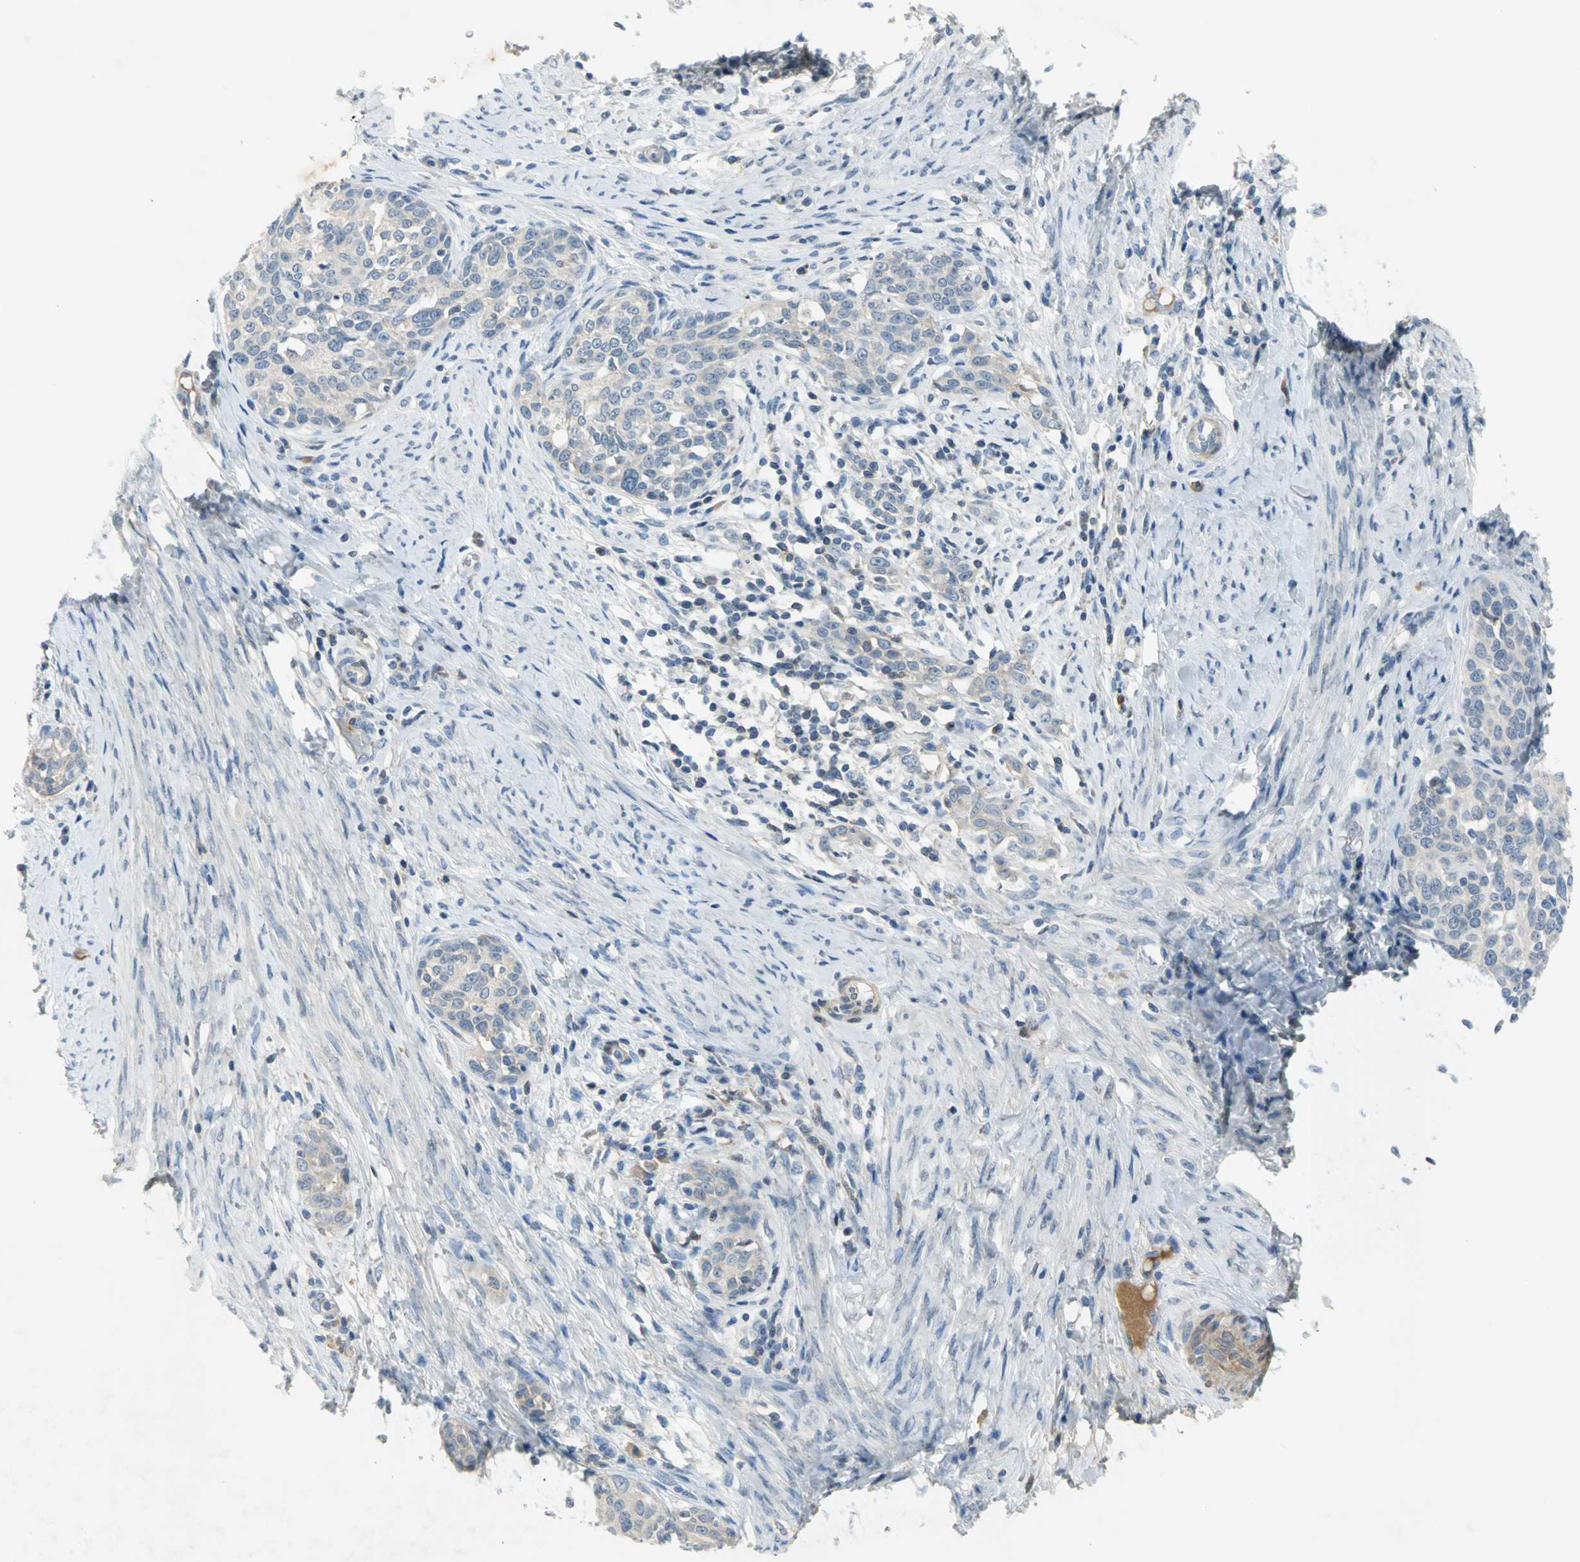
{"staining": {"intensity": "weak", "quantity": "25%-75%", "location": "cytoplasmic/membranous"}, "tissue": "cervical cancer", "cell_type": "Tumor cells", "image_type": "cancer", "snomed": [{"axis": "morphology", "description": "Squamous cell carcinoma, NOS"}, {"axis": "morphology", "description": "Adenocarcinoma, NOS"}, {"axis": "topography", "description": "Cervix"}], "caption": "Immunohistochemical staining of cervical adenocarcinoma demonstrates low levels of weak cytoplasmic/membranous staining in approximately 25%-75% of tumor cells. The staining was performed using DAB (3,3'-diaminobenzidine), with brown indicating positive protein expression. Nuclei are stained blue with hematoxylin.", "gene": "ZIC1", "patient": {"sex": "female", "age": 52}}